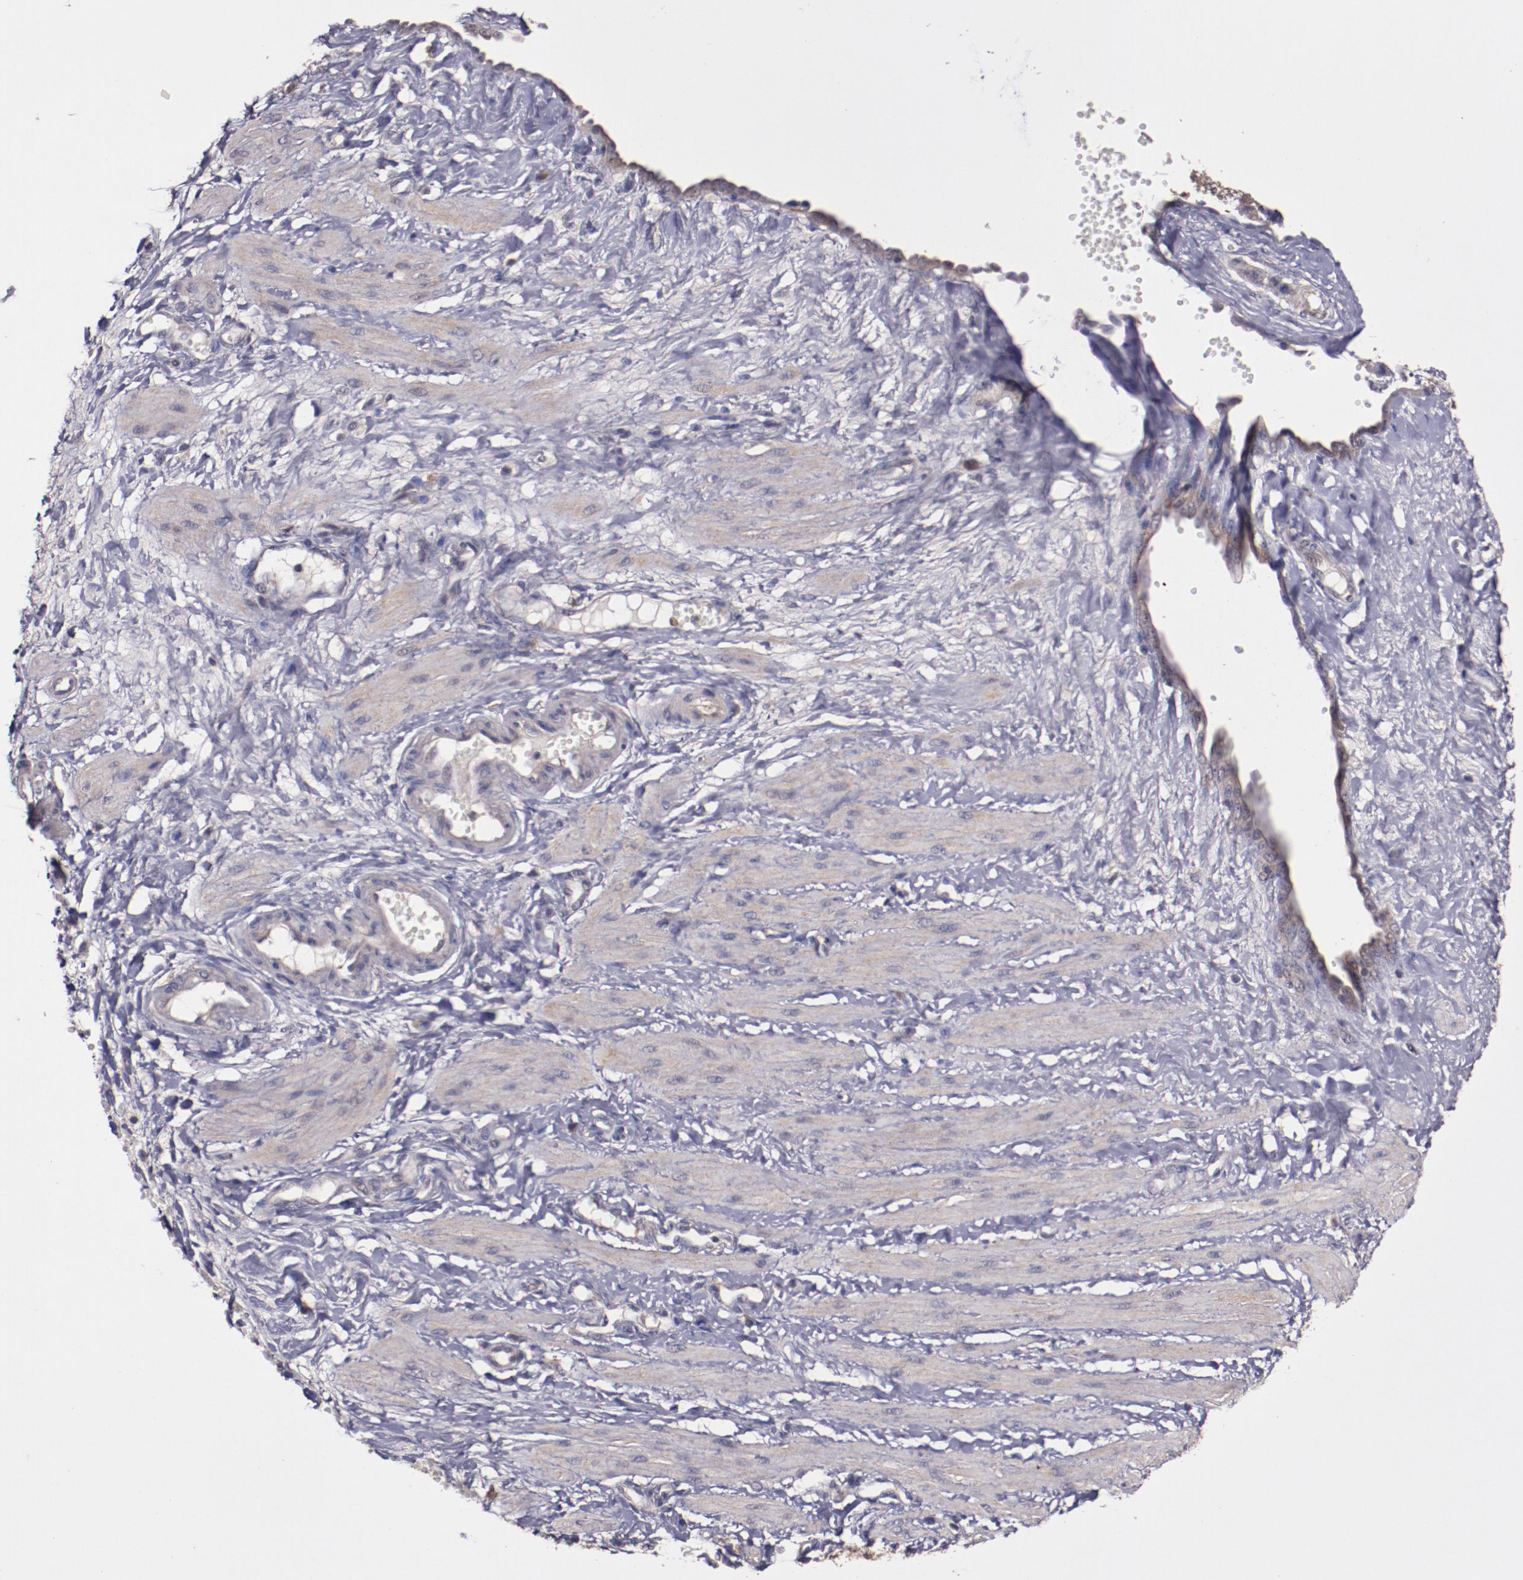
{"staining": {"intensity": "weak", "quantity": ">75%", "location": "cytoplasmic/membranous"}, "tissue": "ovarian cancer", "cell_type": "Tumor cells", "image_type": "cancer", "snomed": [{"axis": "morphology", "description": "Normal tissue, NOS"}, {"axis": "morphology", "description": "Cystadenocarcinoma, serous, NOS"}, {"axis": "topography", "description": "Ovary"}], "caption": "Tumor cells reveal low levels of weak cytoplasmic/membranous expression in approximately >75% of cells in human ovarian cancer (serous cystadenocarcinoma).", "gene": "FTSJ1", "patient": {"sex": "female", "age": 62}}